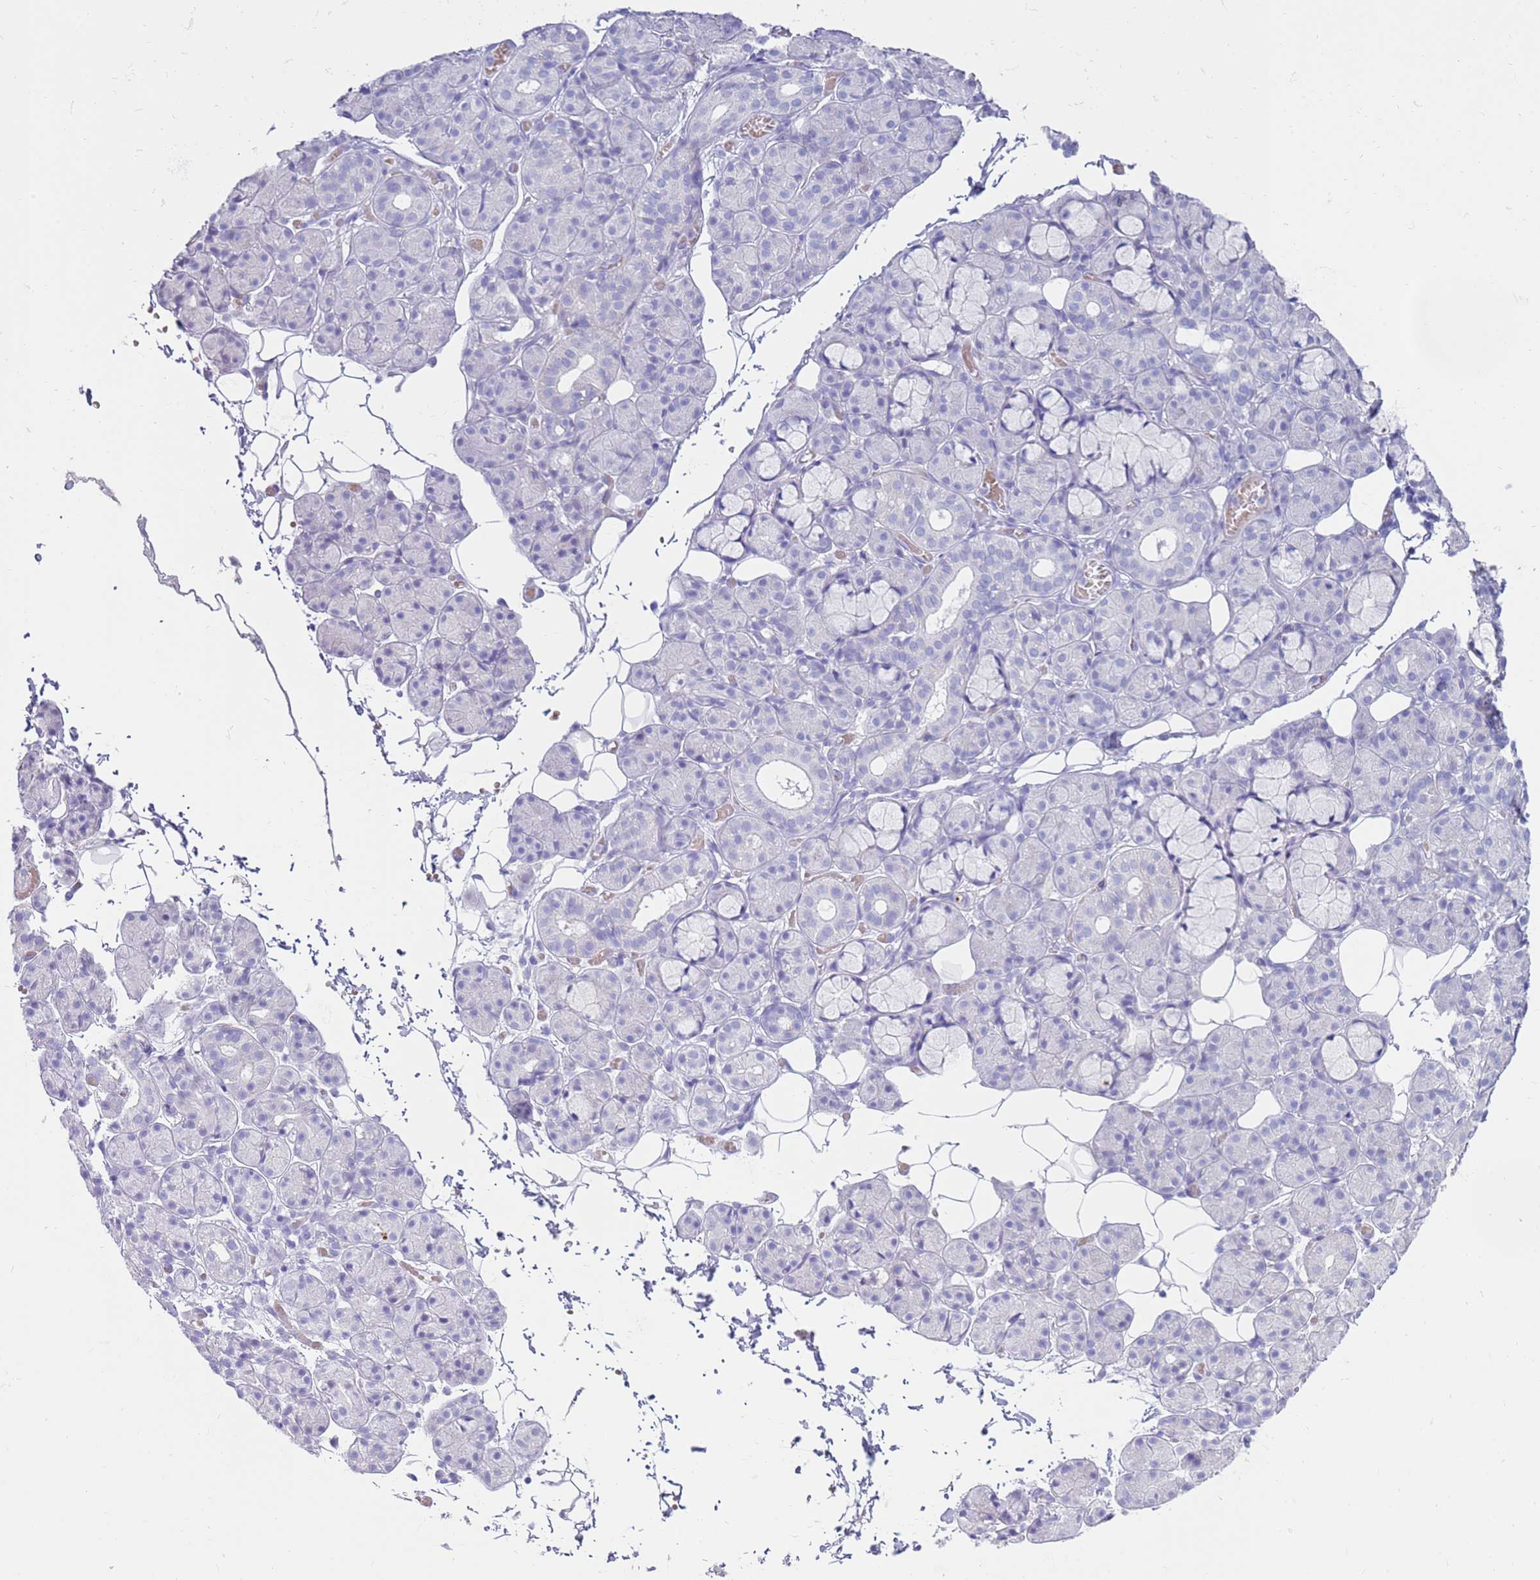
{"staining": {"intensity": "negative", "quantity": "none", "location": "none"}, "tissue": "salivary gland", "cell_type": "Glandular cells", "image_type": "normal", "snomed": [{"axis": "morphology", "description": "Normal tissue, NOS"}, {"axis": "topography", "description": "Salivary gland"}], "caption": "Immunohistochemistry histopathology image of benign human salivary gland stained for a protein (brown), which reveals no expression in glandular cells.", "gene": "EVPLL", "patient": {"sex": "male", "age": 63}}